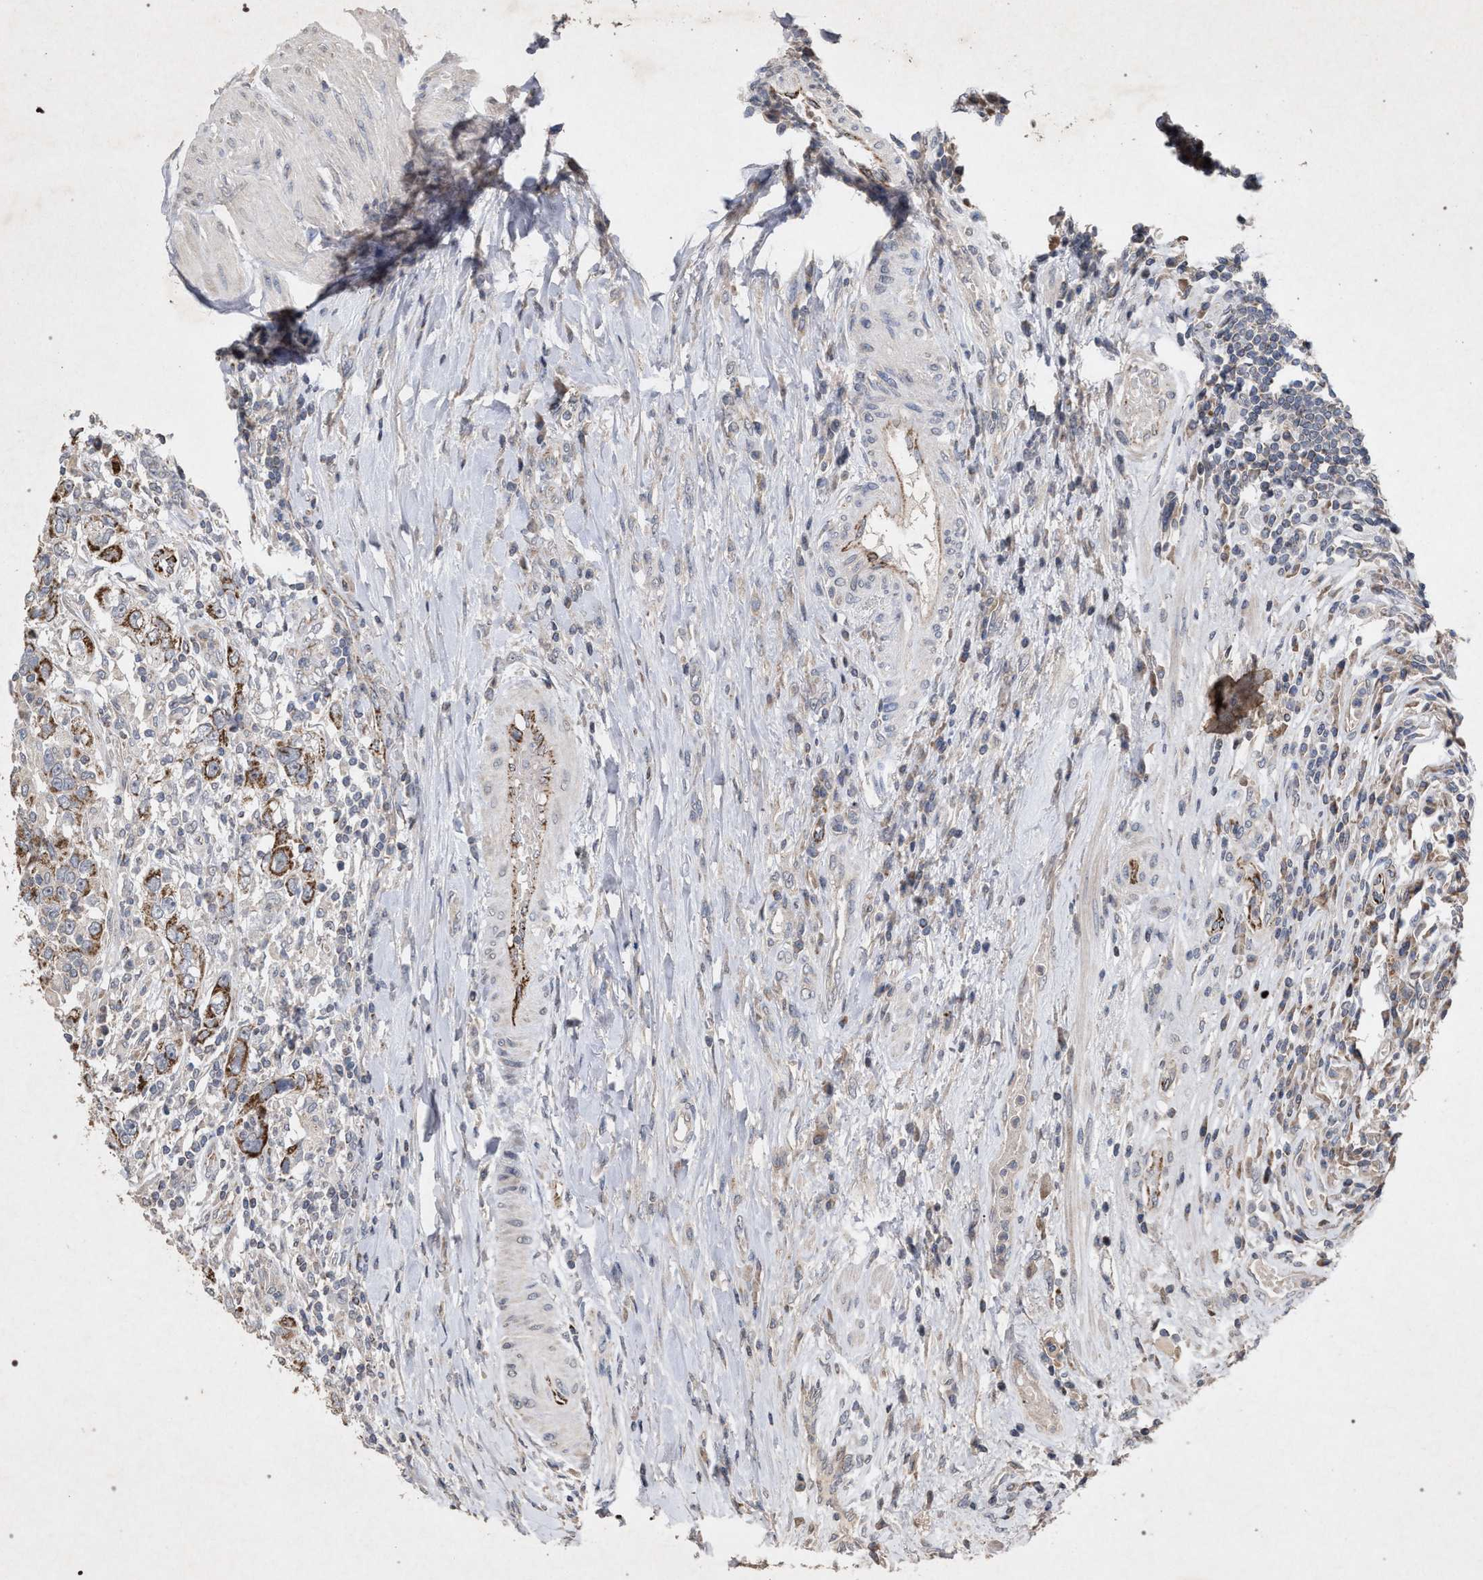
{"staining": {"intensity": "moderate", "quantity": ">75%", "location": "cytoplasmic/membranous"}, "tissue": "urothelial cancer", "cell_type": "Tumor cells", "image_type": "cancer", "snomed": [{"axis": "morphology", "description": "Urothelial carcinoma, High grade"}, {"axis": "topography", "description": "Urinary bladder"}], "caption": "Immunohistochemical staining of urothelial carcinoma (high-grade) demonstrates moderate cytoplasmic/membranous protein expression in approximately >75% of tumor cells.", "gene": "PKD2L1", "patient": {"sex": "female", "age": 80}}